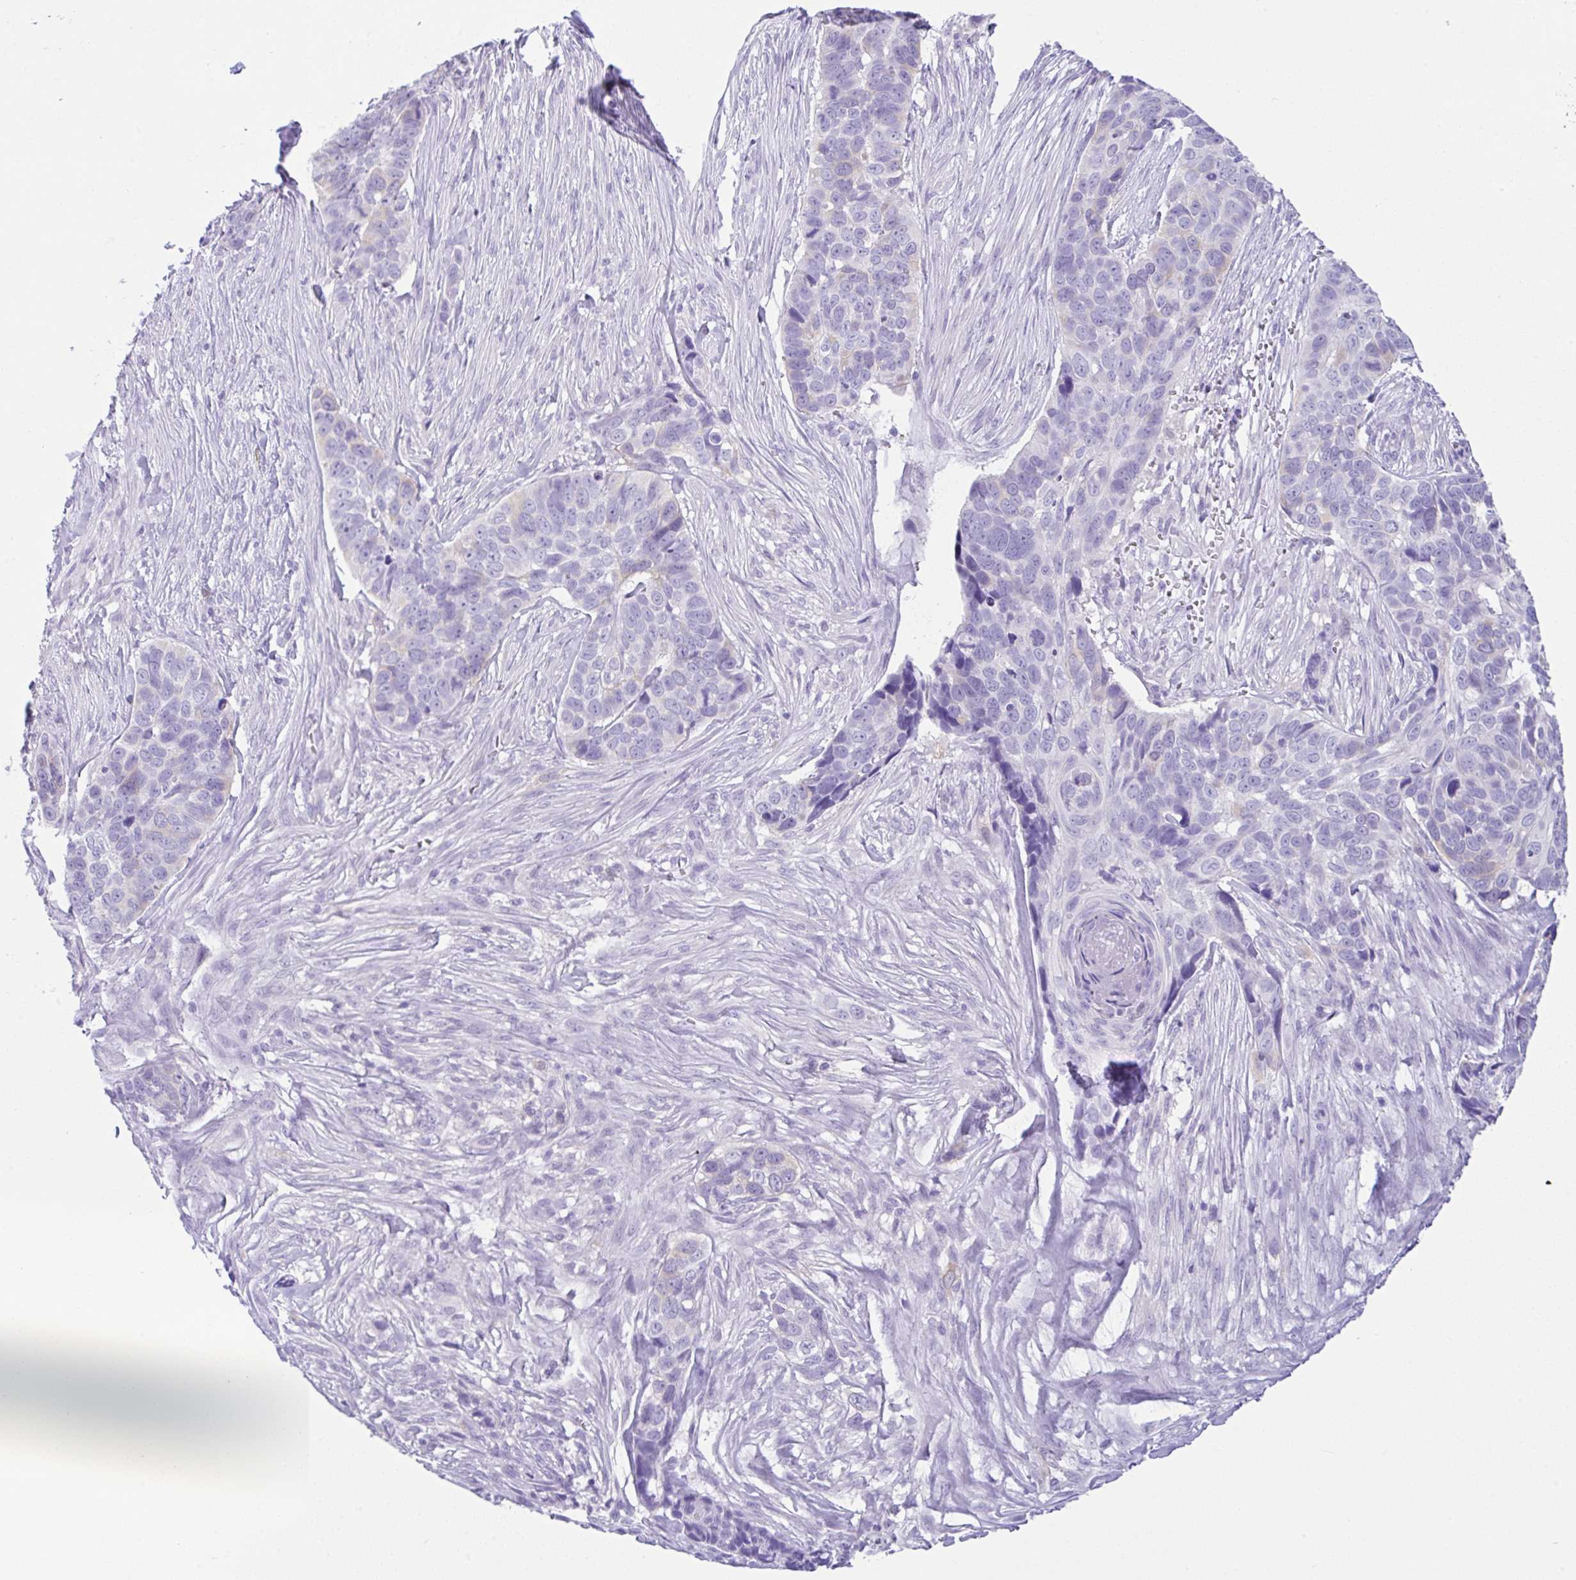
{"staining": {"intensity": "negative", "quantity": "none", "location": "none"}, "tissue": "skin cancer", "cell_type": "Tumor cells", "image_type": "cancer", "snomed": [{"axis": "morphology", "description": "Basal cell carcinoma"}, {"axis": "topography", "description": "Skin"}], "caption": "Tumor cells show no significant protein staining in skin cancer. (DAB (3,3'-diaminobenzidine) IHC, high magnification).", "gene": "RRM2", "patient": {"sex": "female", "age": 82}}